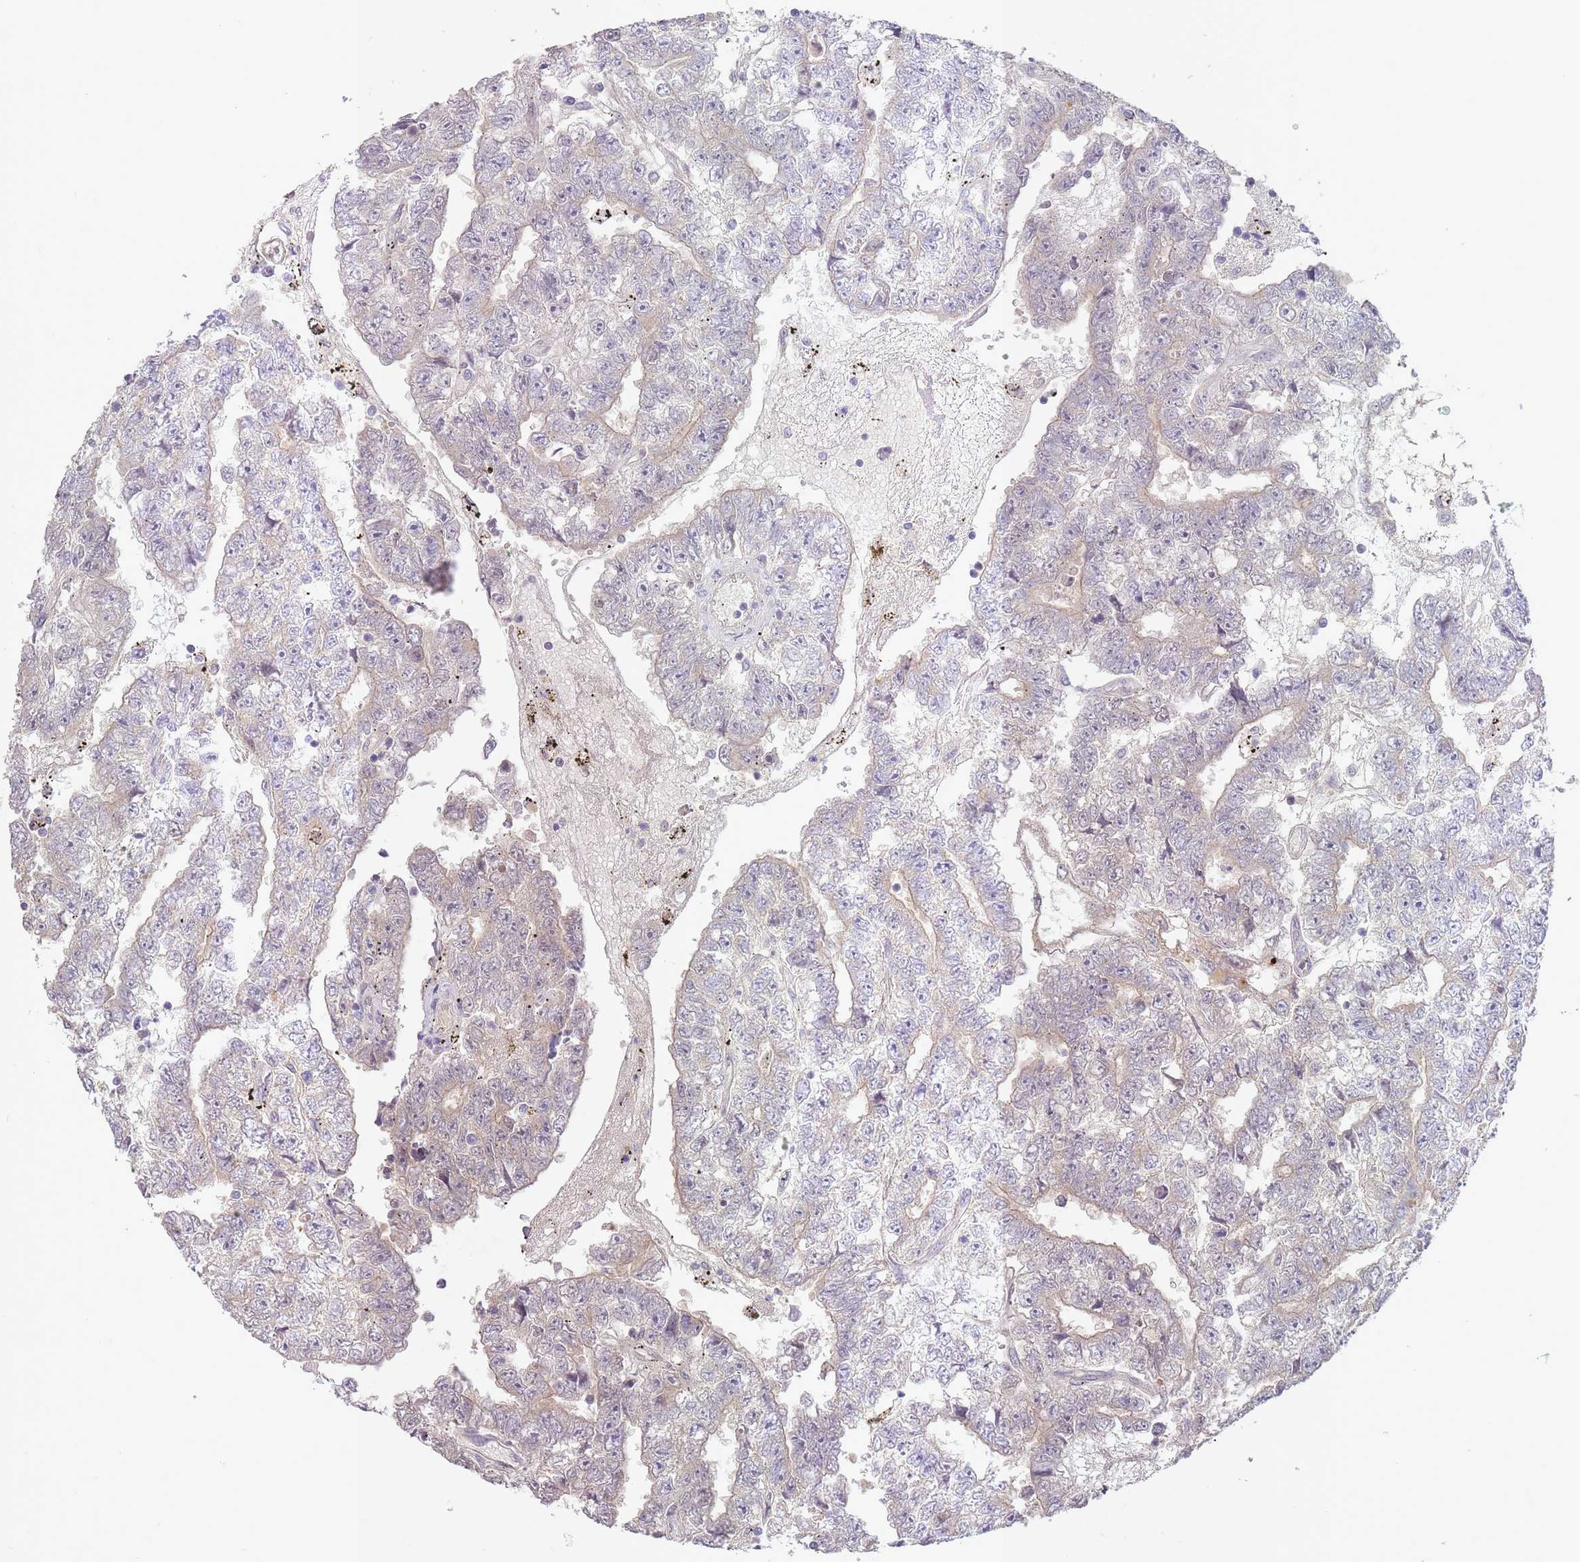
{"staining": {"intensity": "weak", "quantity": "<25%", "location": "cytoplasmic/membranous"}, "tissue": "testis cancer", "cell_type": "Tumor cells", "image_type": "cancer", "snomed": [{"axis": "morphology", "description": "Carcinoma, Embryonal, NOS"}, {"axis": "topography", "description": "Testis"}], "caption": "Micrograph shows no protein expression in tumor cells of testis cancer (embryonal carcinoma) tissue.", "gene": "LRATD2", "patient": {"sex": "male", "age": 25}}